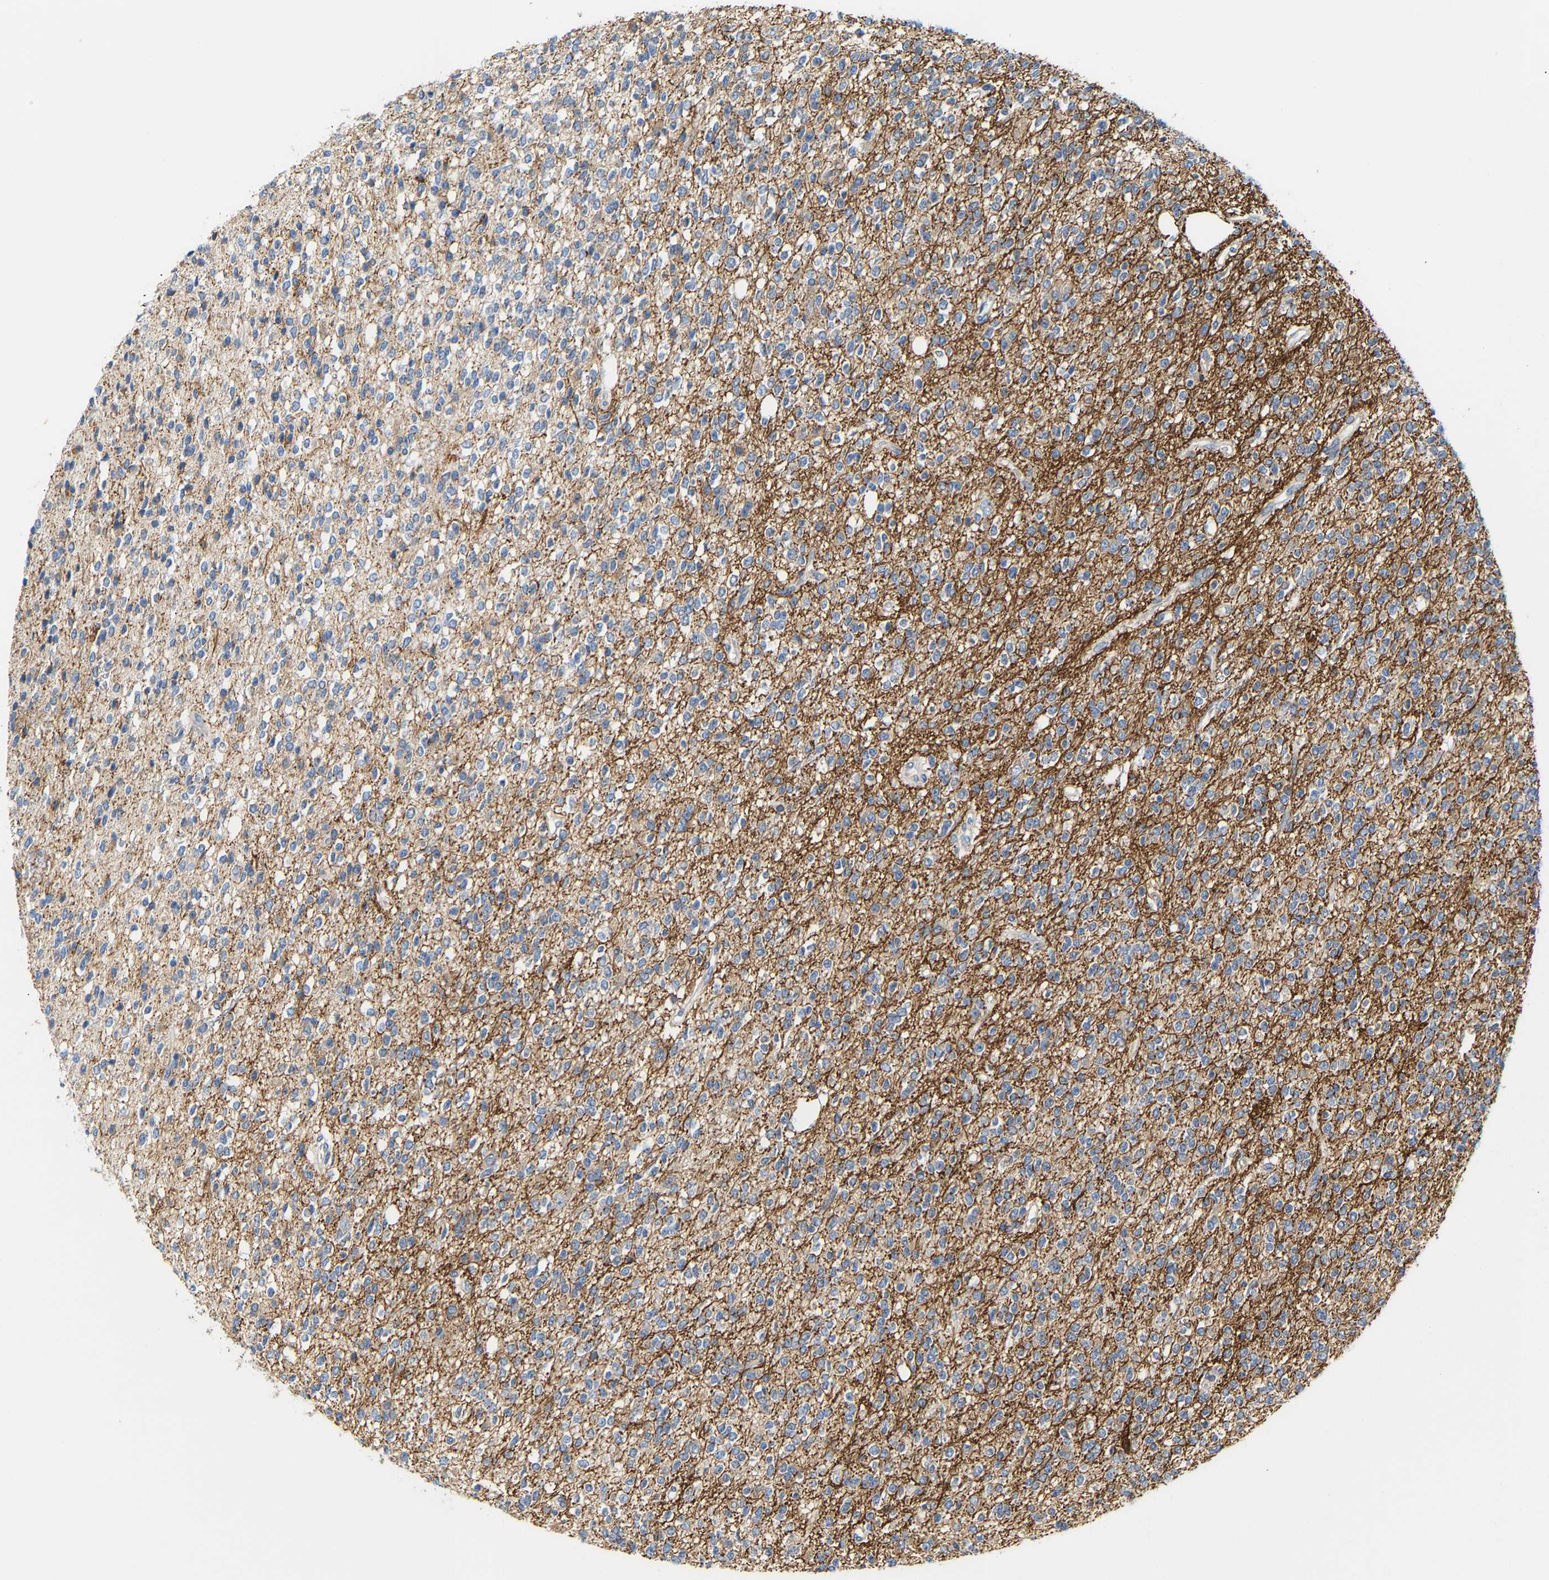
{"staining": {"intensity": "weak", "quantity": "25%-75%", "location": "cytoplasmic/membranous"}, "tissue": "glioma", "cell_type": "Tumor cells", "image_type": "cancer", "snomed": [{"axis": "morphology", "description": "Glioma, malignant, High grade"}, {"axis": "topography", "description": "Brain"}], "caption": "Protein staining of glioma tissue exhibits weak cytoplasmic/membranous positivity in approximately 25%-75% of tumor cells.", "gene": "TMEM168", "patient": {"sex": "male", "age": 34}}